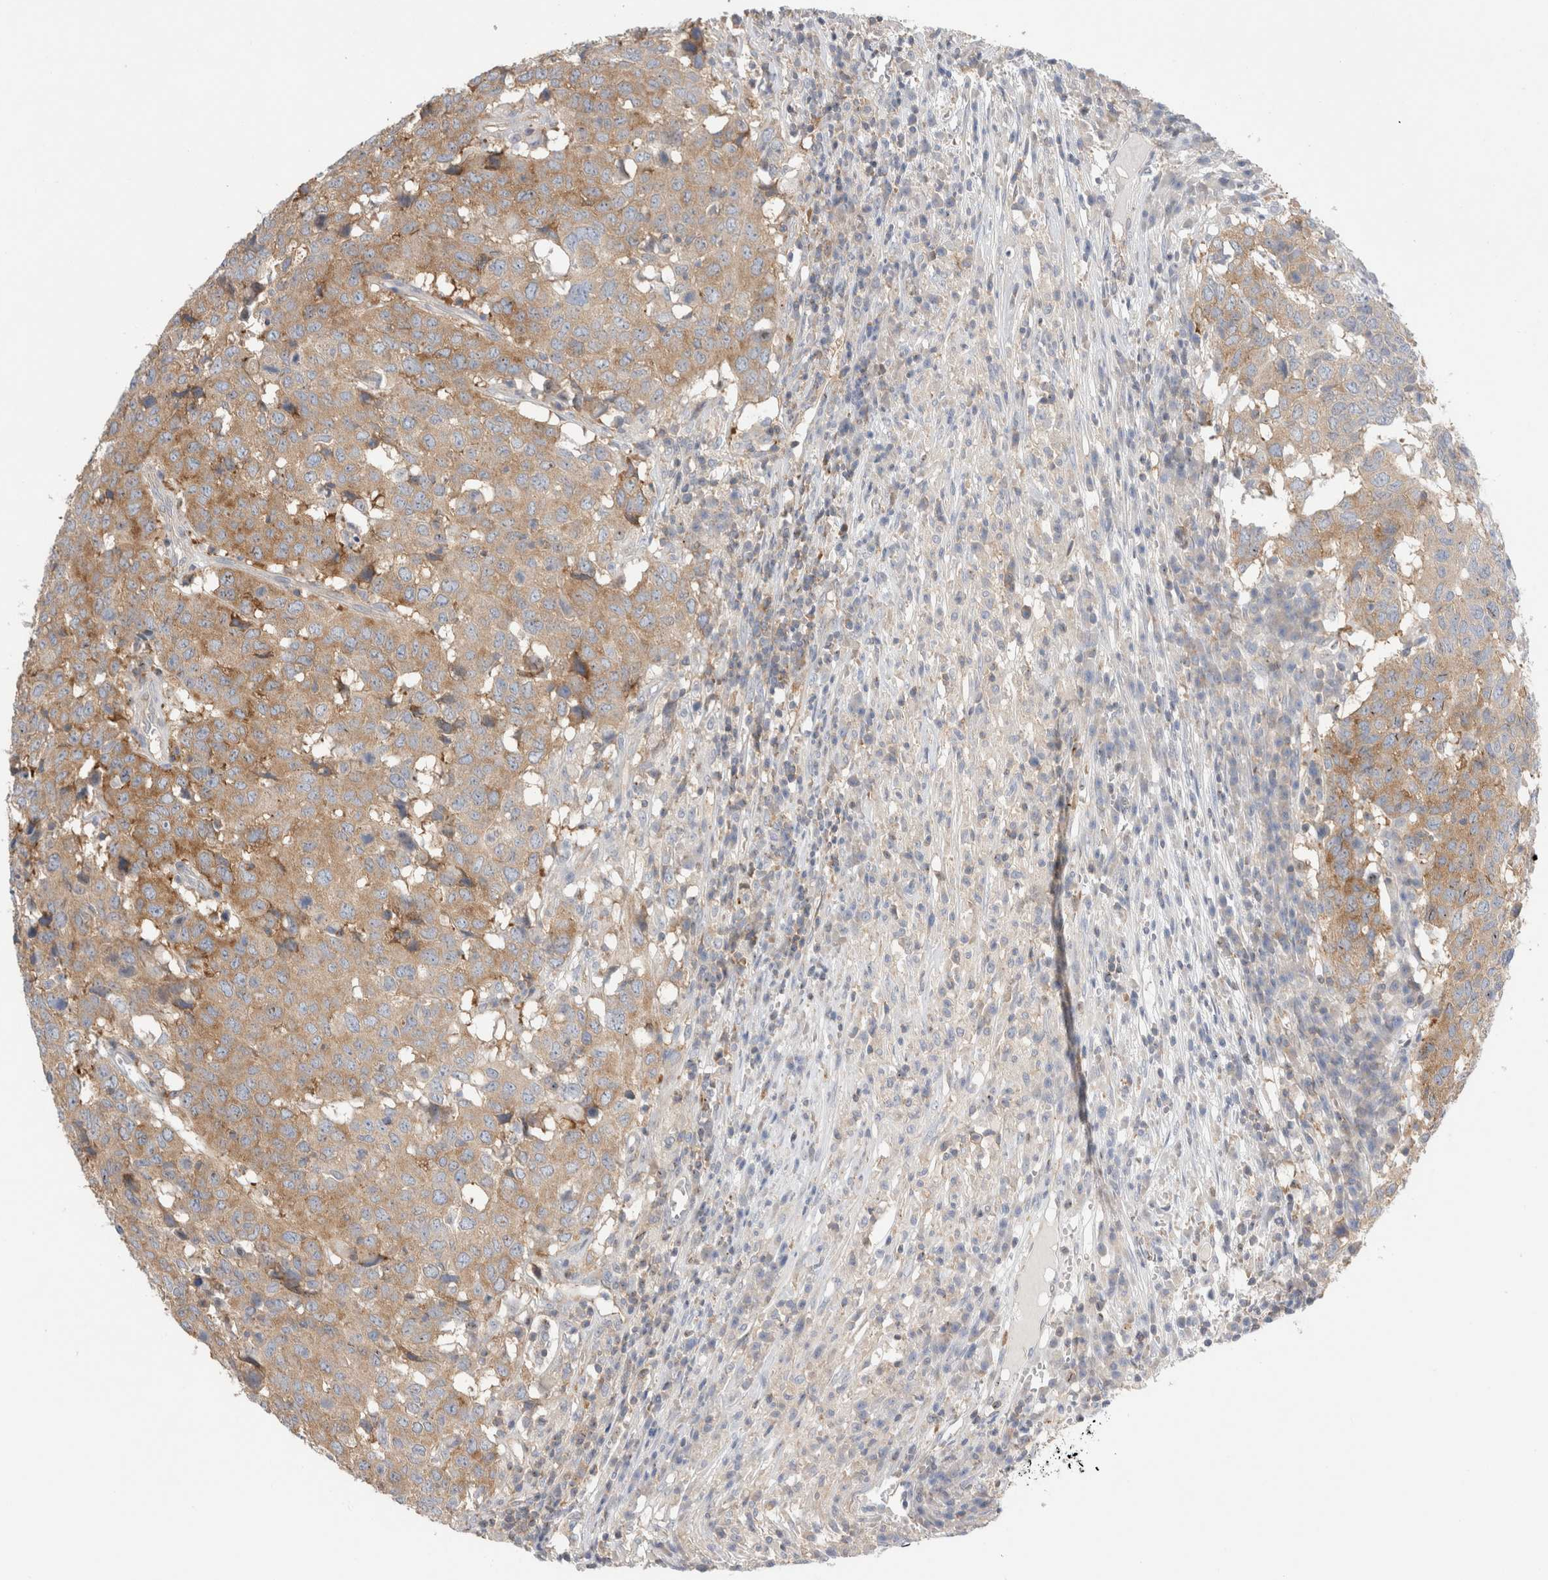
{"staining": {"intensity": "moderate", "quantity": ">75%", "location": "cytoplasmic/membranous"}, "tissue": "head and neck cancer", "cell_type": "Tumor cells", "image_type": "cancer", "snomed": [{"axis": "morphology", "description": "Squamous cell carcinoma, NOS"}, {"axis": "topography", "description": "Head-Neck"}], "caption": "Immunohistochemistry (DAB (3,3'-diaminobenzidine)) staining of head and neck cancer (squamous cell carcinoma) demonstrates moderate cytoplasmic/membranous protein positivity in about >75% of tumor cells.", "gene": "ZNF23", "patient": {"sex": "male", "age": 66}}